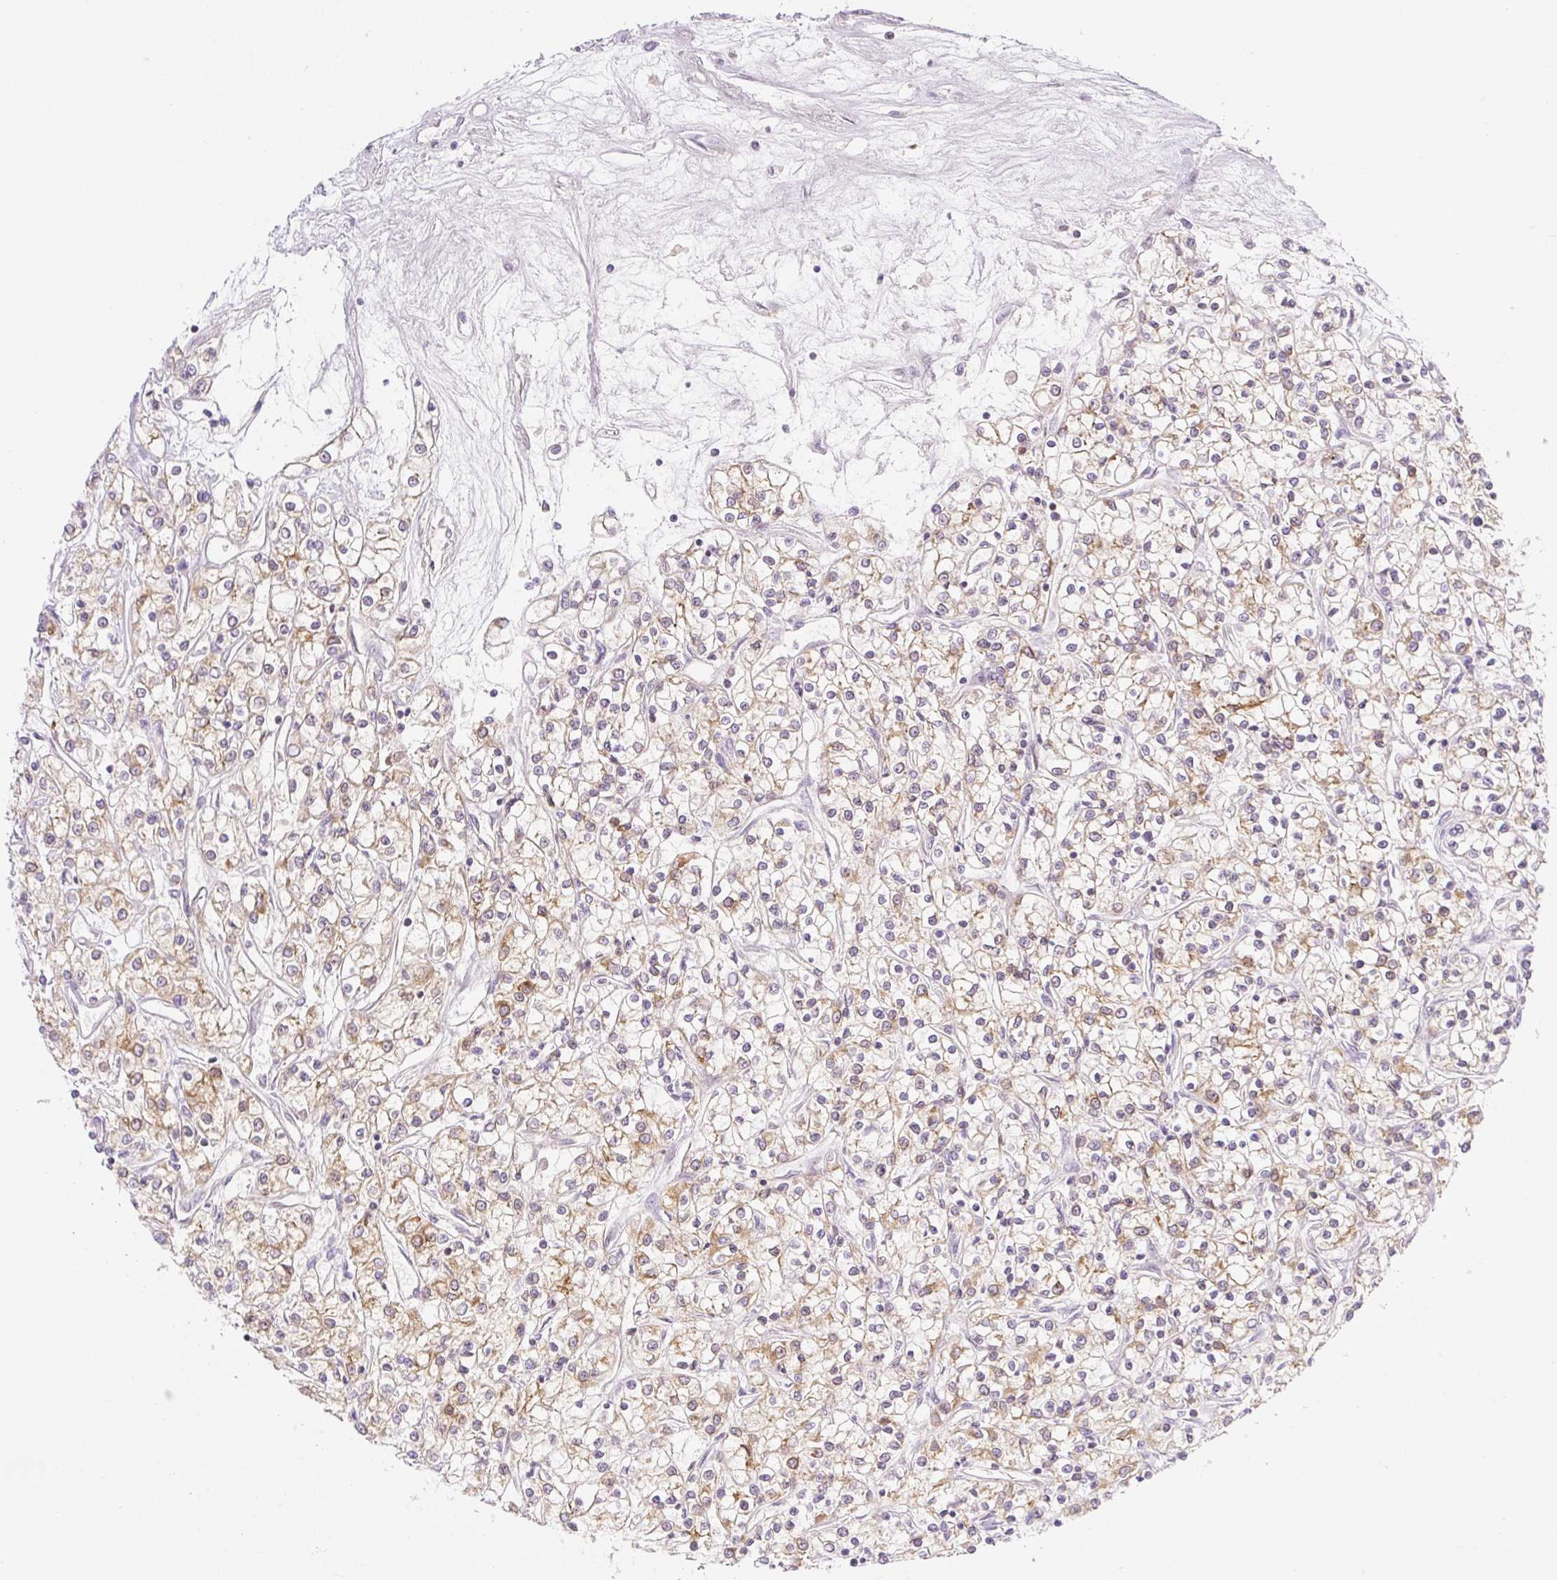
{"staining": {"intensity": "moderate", "quantity": ">75%", "location": "cytoplasmic/membranous"}, "tissue": "renal cancer", "cell_type": "Tumor cells", "image_type": "cancer", "snomed": [{"axis": "morphology", "description": "Adenocarcinoma, NOS"}, {"axis": "topography", "description": "Kidney"}], "caption": "Immunohistochemistry staining of renal adenocarcinoma, which shows medium levels of moderate cytoplasmic/membranous expression in approximately >75% of tumor cells indicating moderate cytoplasmic/membranous protein expression. The staining was performed using DAB (3,3'-diaminobenzidine) (brown) for protein detection and nuclei were counterstained in hematoxylin (blue).", "gene": "MIA2", "patient": {"sex": "female", "age": 59}}